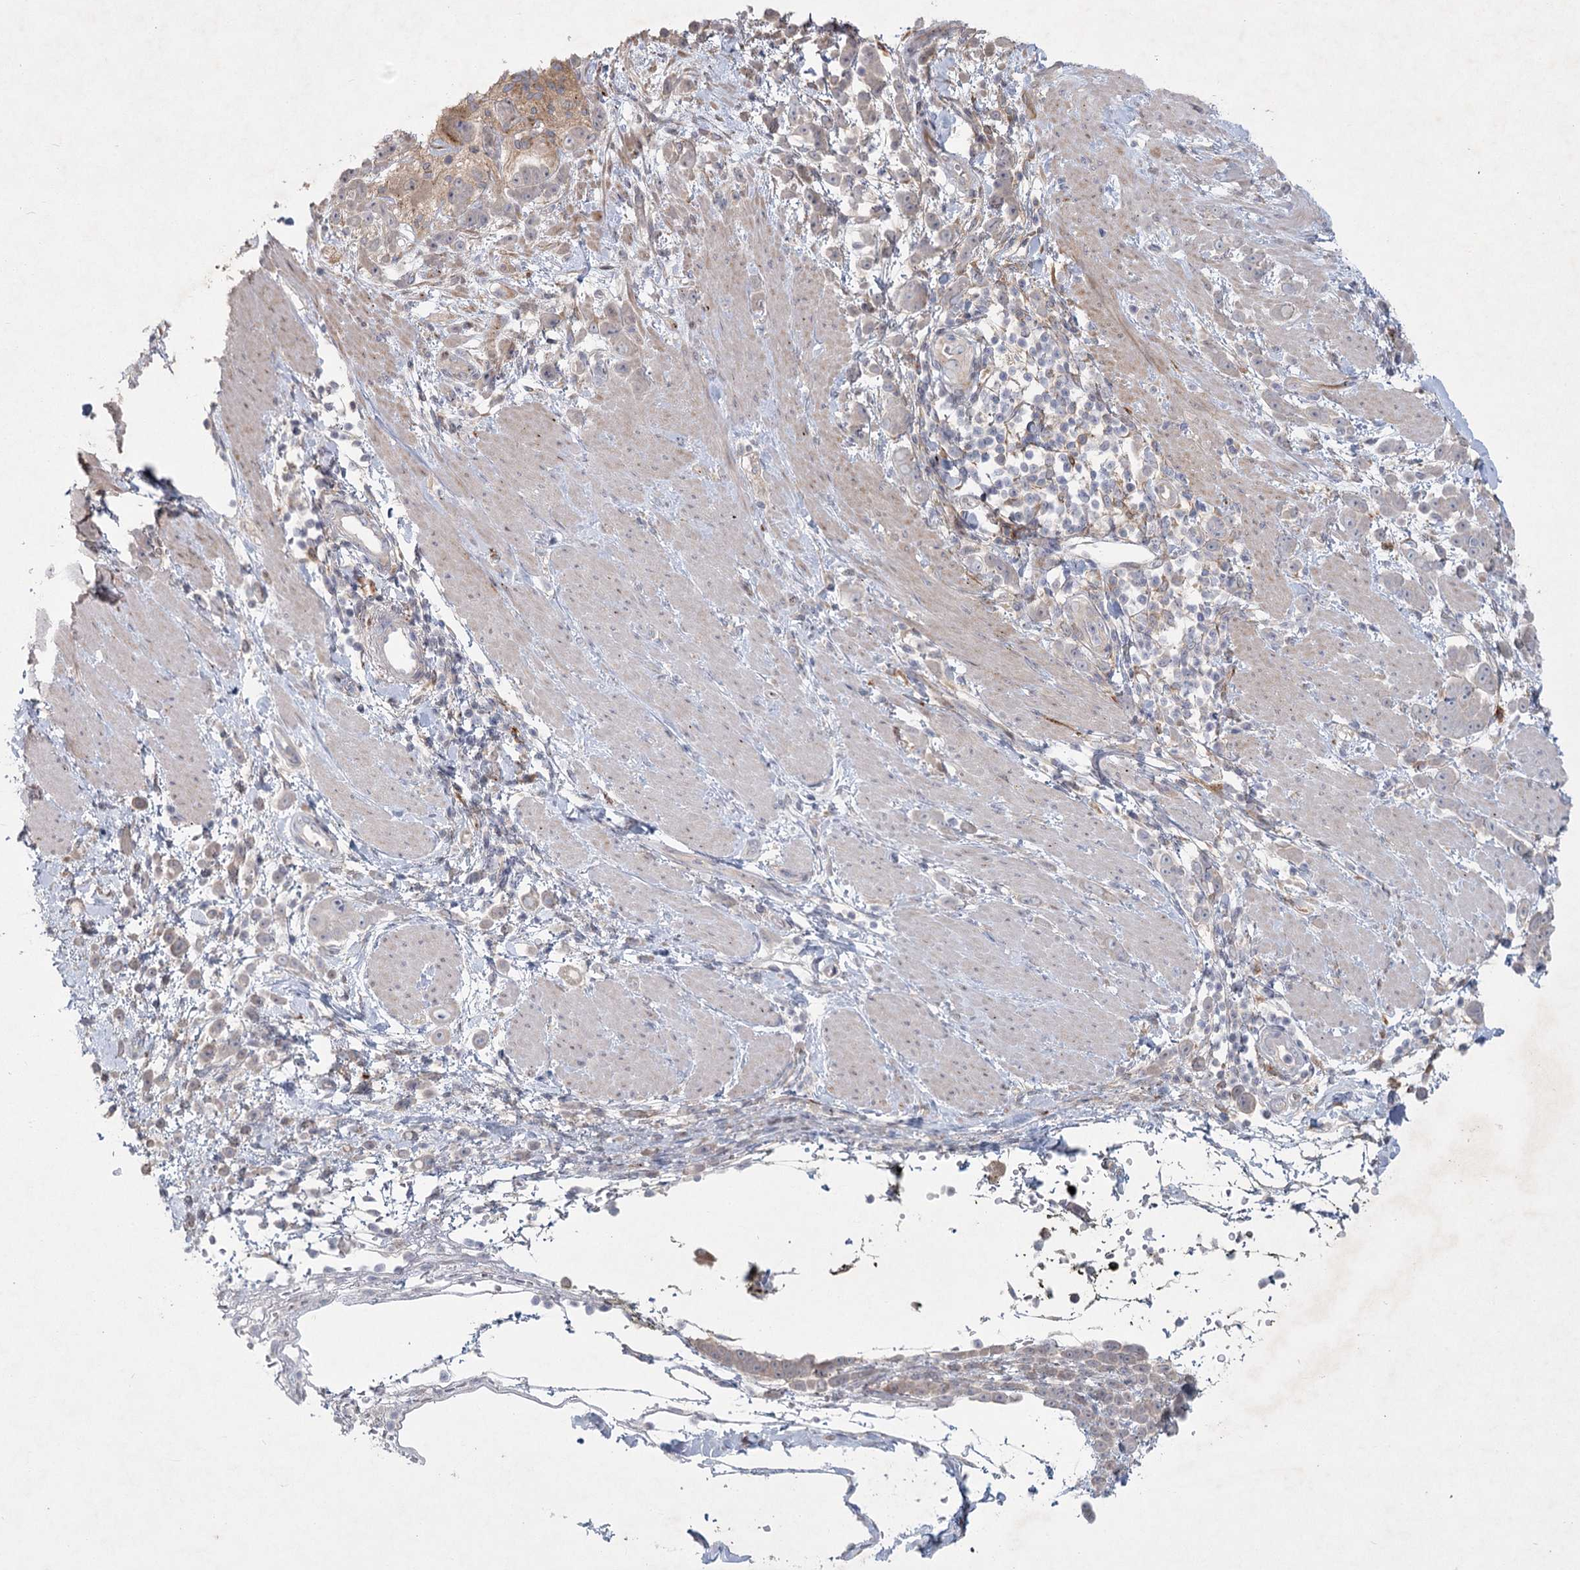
{"staining": {"intensity": "weak", "quantity": "<25%", "location": "cytoplasmic/membranous"}, "tissue": "pancreatic cancer", "cell_type": "Tumor cells", "image_type": "cancer", "snomed": [{"axis": "morphology", "description": "Normal tissue, NOS"}, {"axis": "morphology", "description": "Adenocarcinoma, NOS"}, {"axis": "topography", "description": "Pancreas"}], "caption": "Tumor cells show no significant protein positivity in adenocarcinoma (pancreatic).", "gene": "FAM110C", "patient": {"sex": "female", "age": 64}}